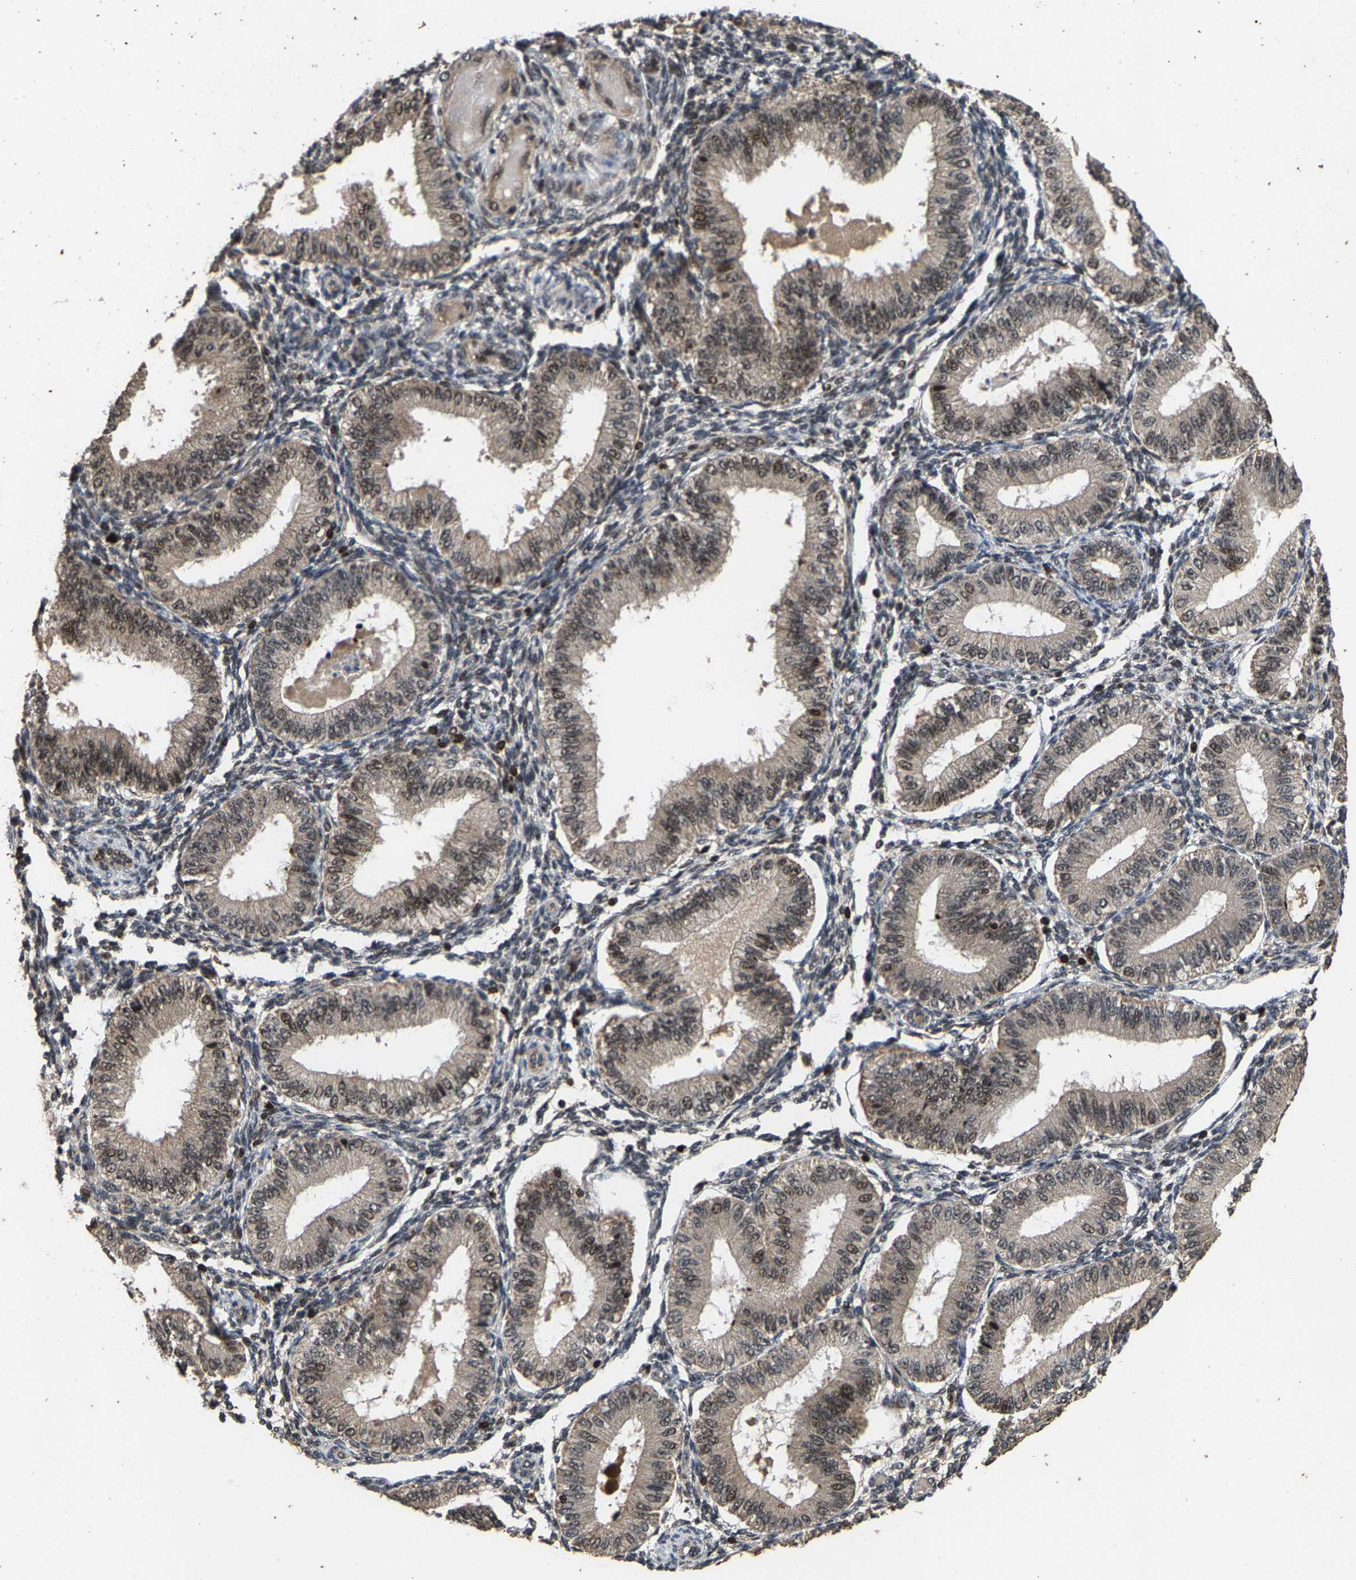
{"staining": {"intensity": "moderate", "quantity": "<25%", "location": "cytoplasmic/membranous,nuclear"}, "tissue": "endometrium", "cell_type": "Cells in endometrial stroma", "image_type": "normal", "snomed": [{"axis": "morphology", "description": "Normal tissue, NOS"}, {"axis": "topography", "description": "Endometrium"}], "caption": "Immunohistochemistry (IHC) micrograph of unremarkable endometrium: endometrium stained using immunohistochemistry (IHC) reveals low levels of moderate protein expression localized specifically in the cytoplasmic/membranous,nuclear of cells in endometrial stroma, appearing as a cytoplasmic/membranous,nuclear brown color.", "gene": "HAUS6", "patient": {"sex": "female", "age": 39}}